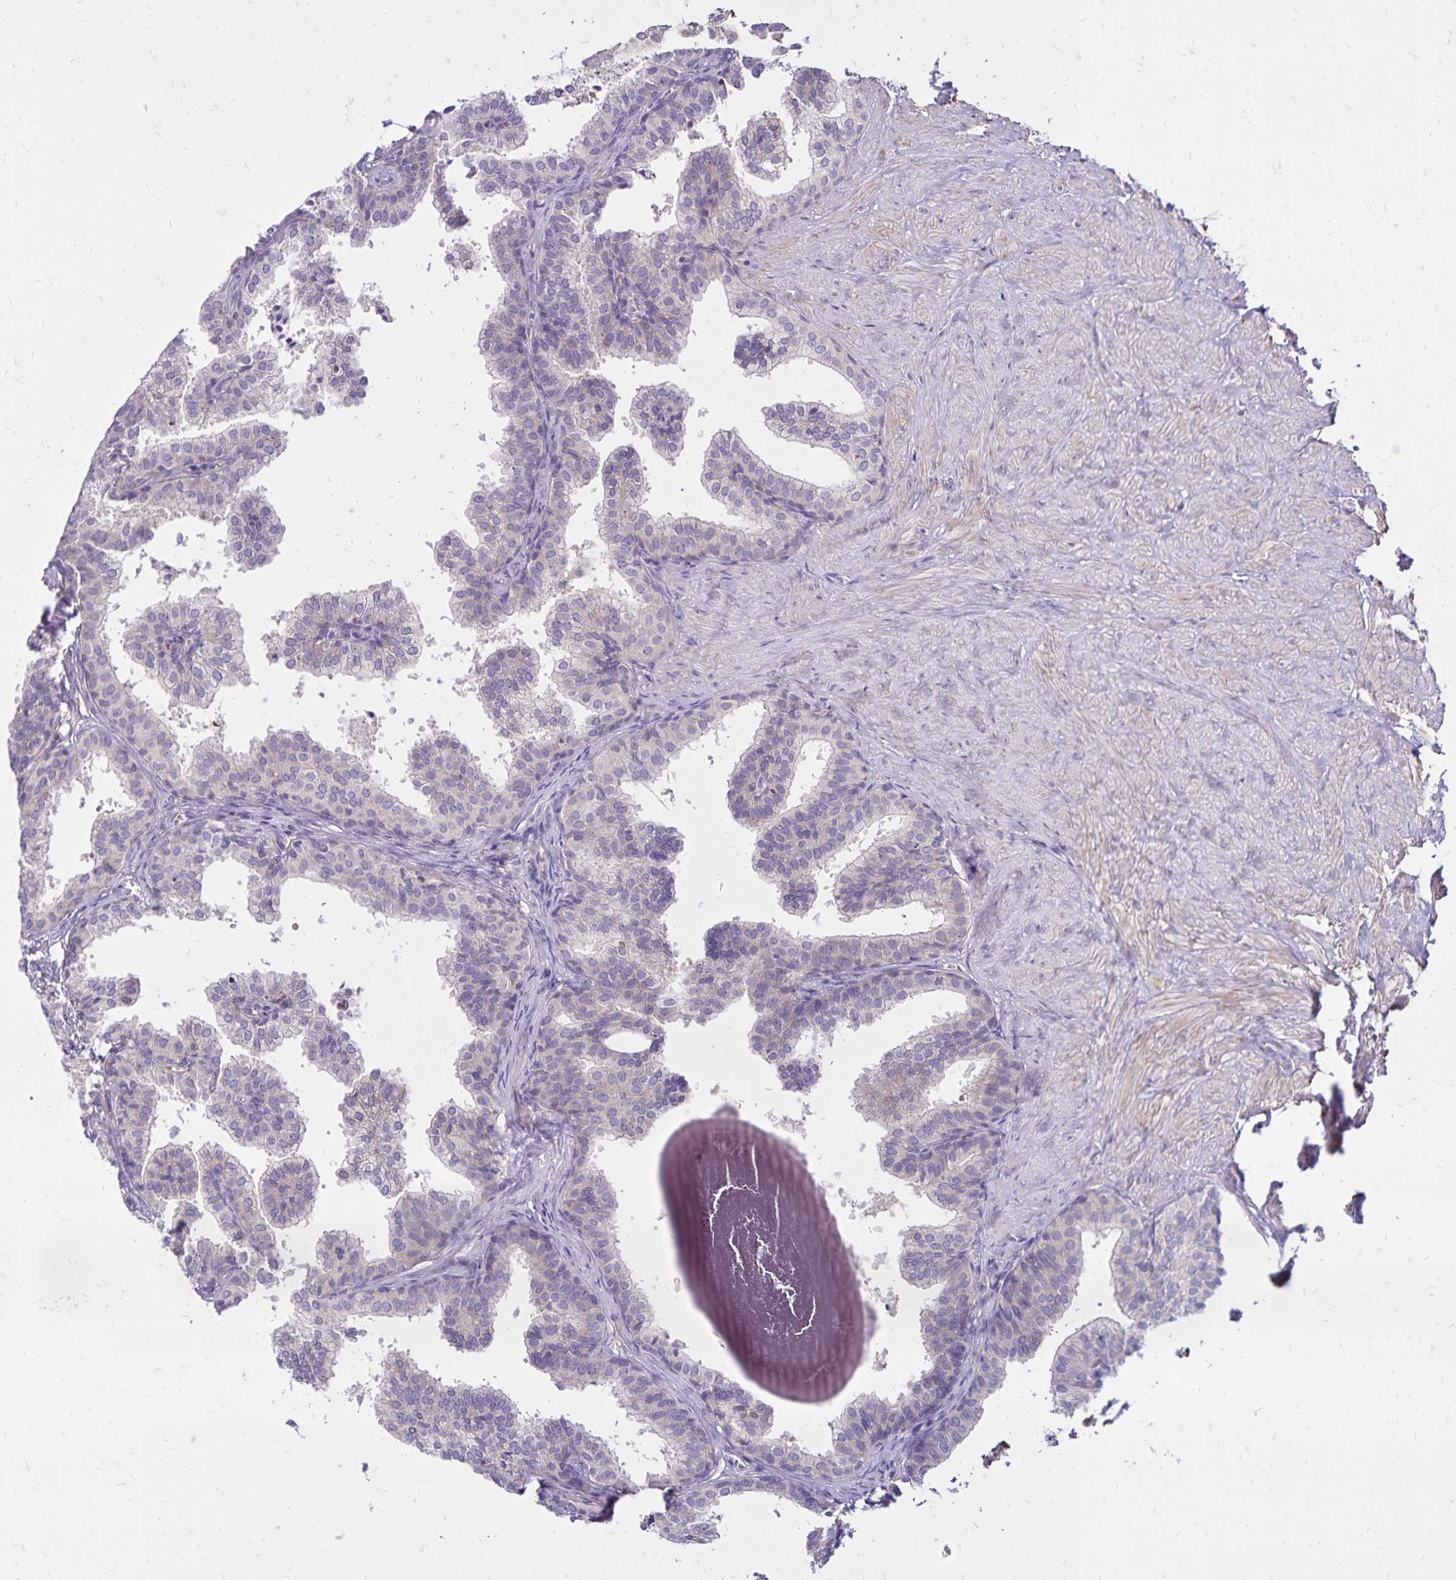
{"staining": {"intensity": "negative", "quantity": "none", "location": "none"}, "tissue": "prostate", "cell_type": "Glandular cells", "image_type": "normal", "snomed": [{"axis": "morphology", "description": "Normal tissue, NOS"}, {"axis": "topography", "description": "Prostate"}, {"axis": "topography", "description": "Peripheral nerve tissue"}], "caption": "Immunohistochemistry (IHC) histopathology image of benign prostate: prostate stained with DAB displays no significant protein staining in glandular cells. The staining was performed using DAB (3,3'-diaminobenzidine) to visualize the protein expression in brown, while the nuclei were stained in blue with hematoxylin (Magnification: 20x).", "gene": "FSD1", "patient": {"sex": "male", "age": 55}}